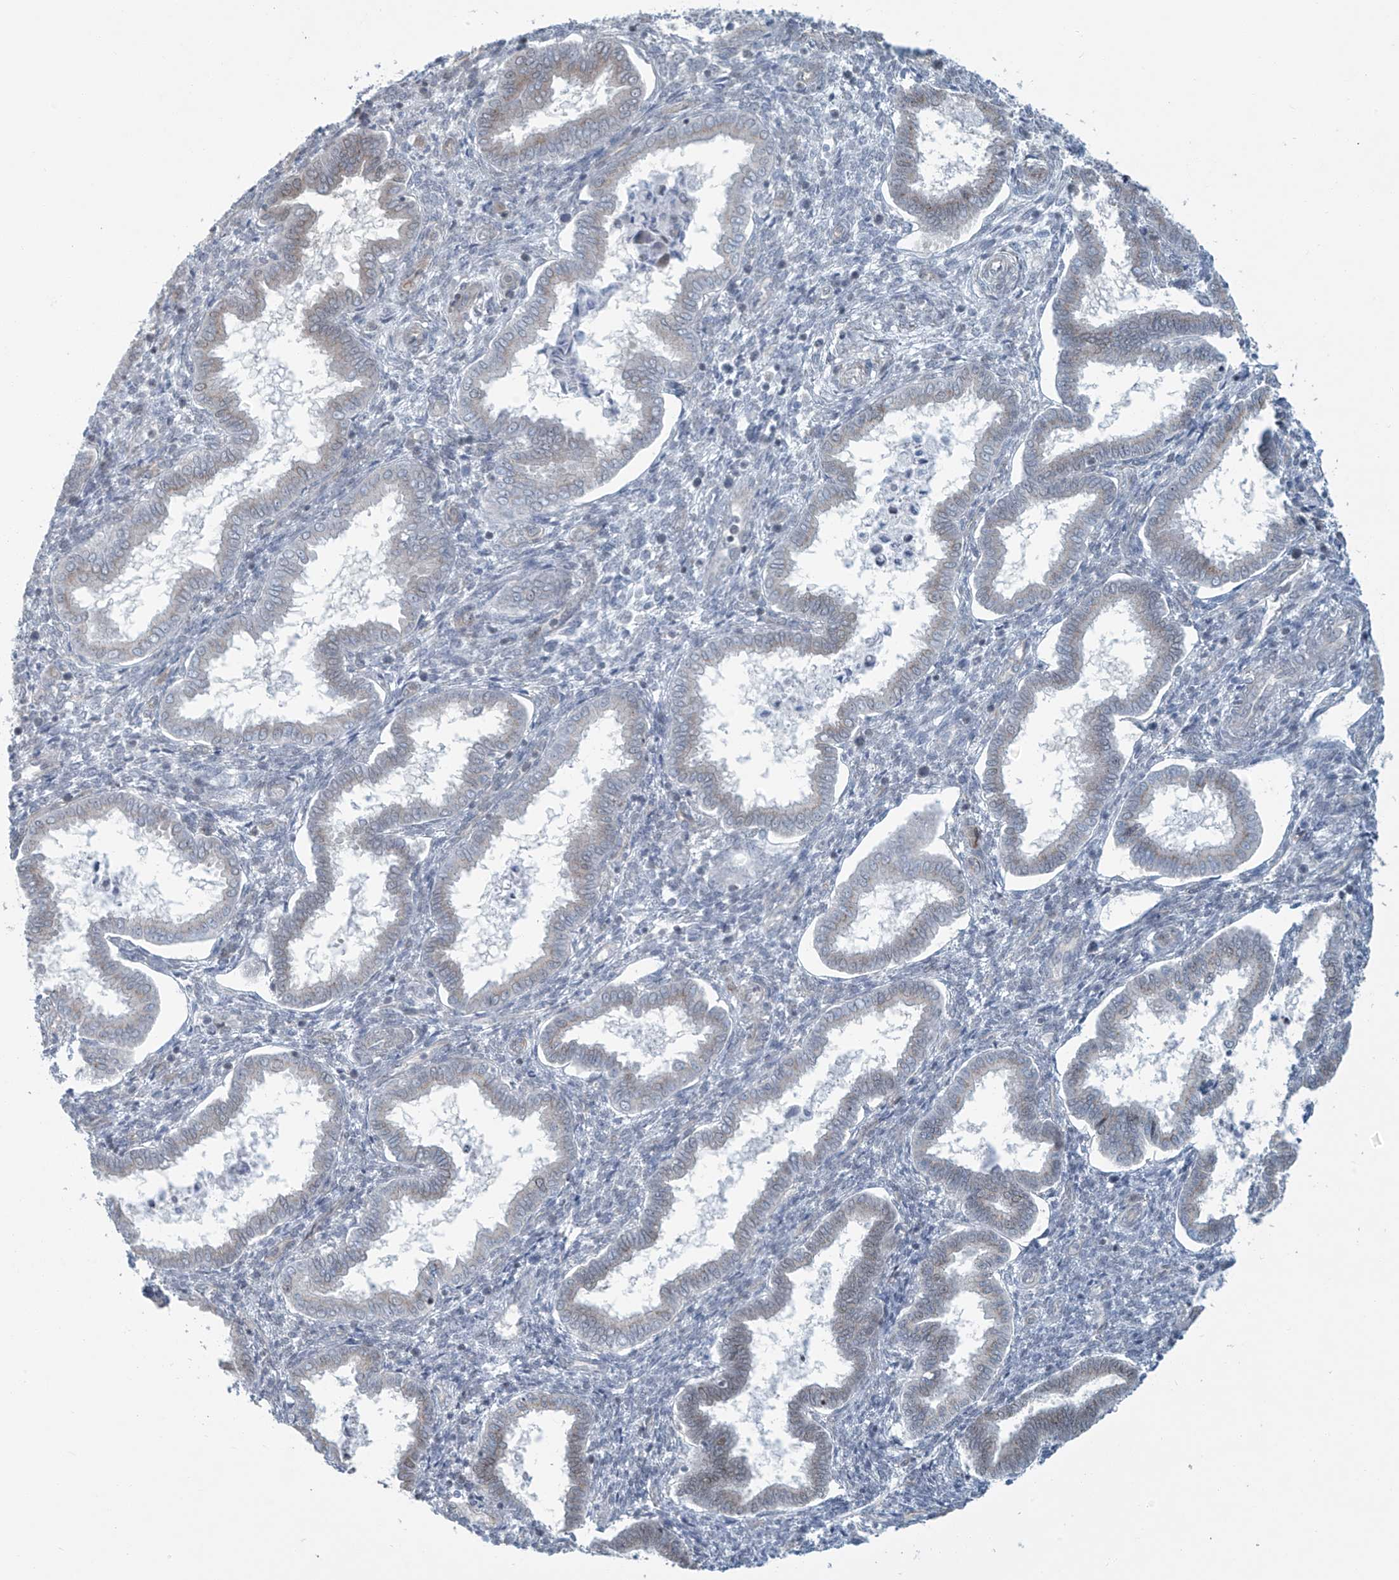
{"staining": {"intensity": "negative", "quantity": "none", "location": "none"}, "tissue": "endometrium", "cell_type": "Cells in endometrial stroma", "image_type": "normal", "snomed": [{"axis": "morphology", "description": "Normal tissue, NOS"}, {"axis": "topography", "description": "Endometrium"}], "caption": "High magnification brightfield microscopy of benign endometrium stained with DAB (3,3'-diaminobenzidine) (brown) and counterstained with hematoxylin (blue): cells in endometrial stroma show no significant expression. (Brightfield microscopy of DAB immunohistochemistry at high magnification).", "gene": "ENSG00000257390", "patient": {"sex": "female", "age": 24}}